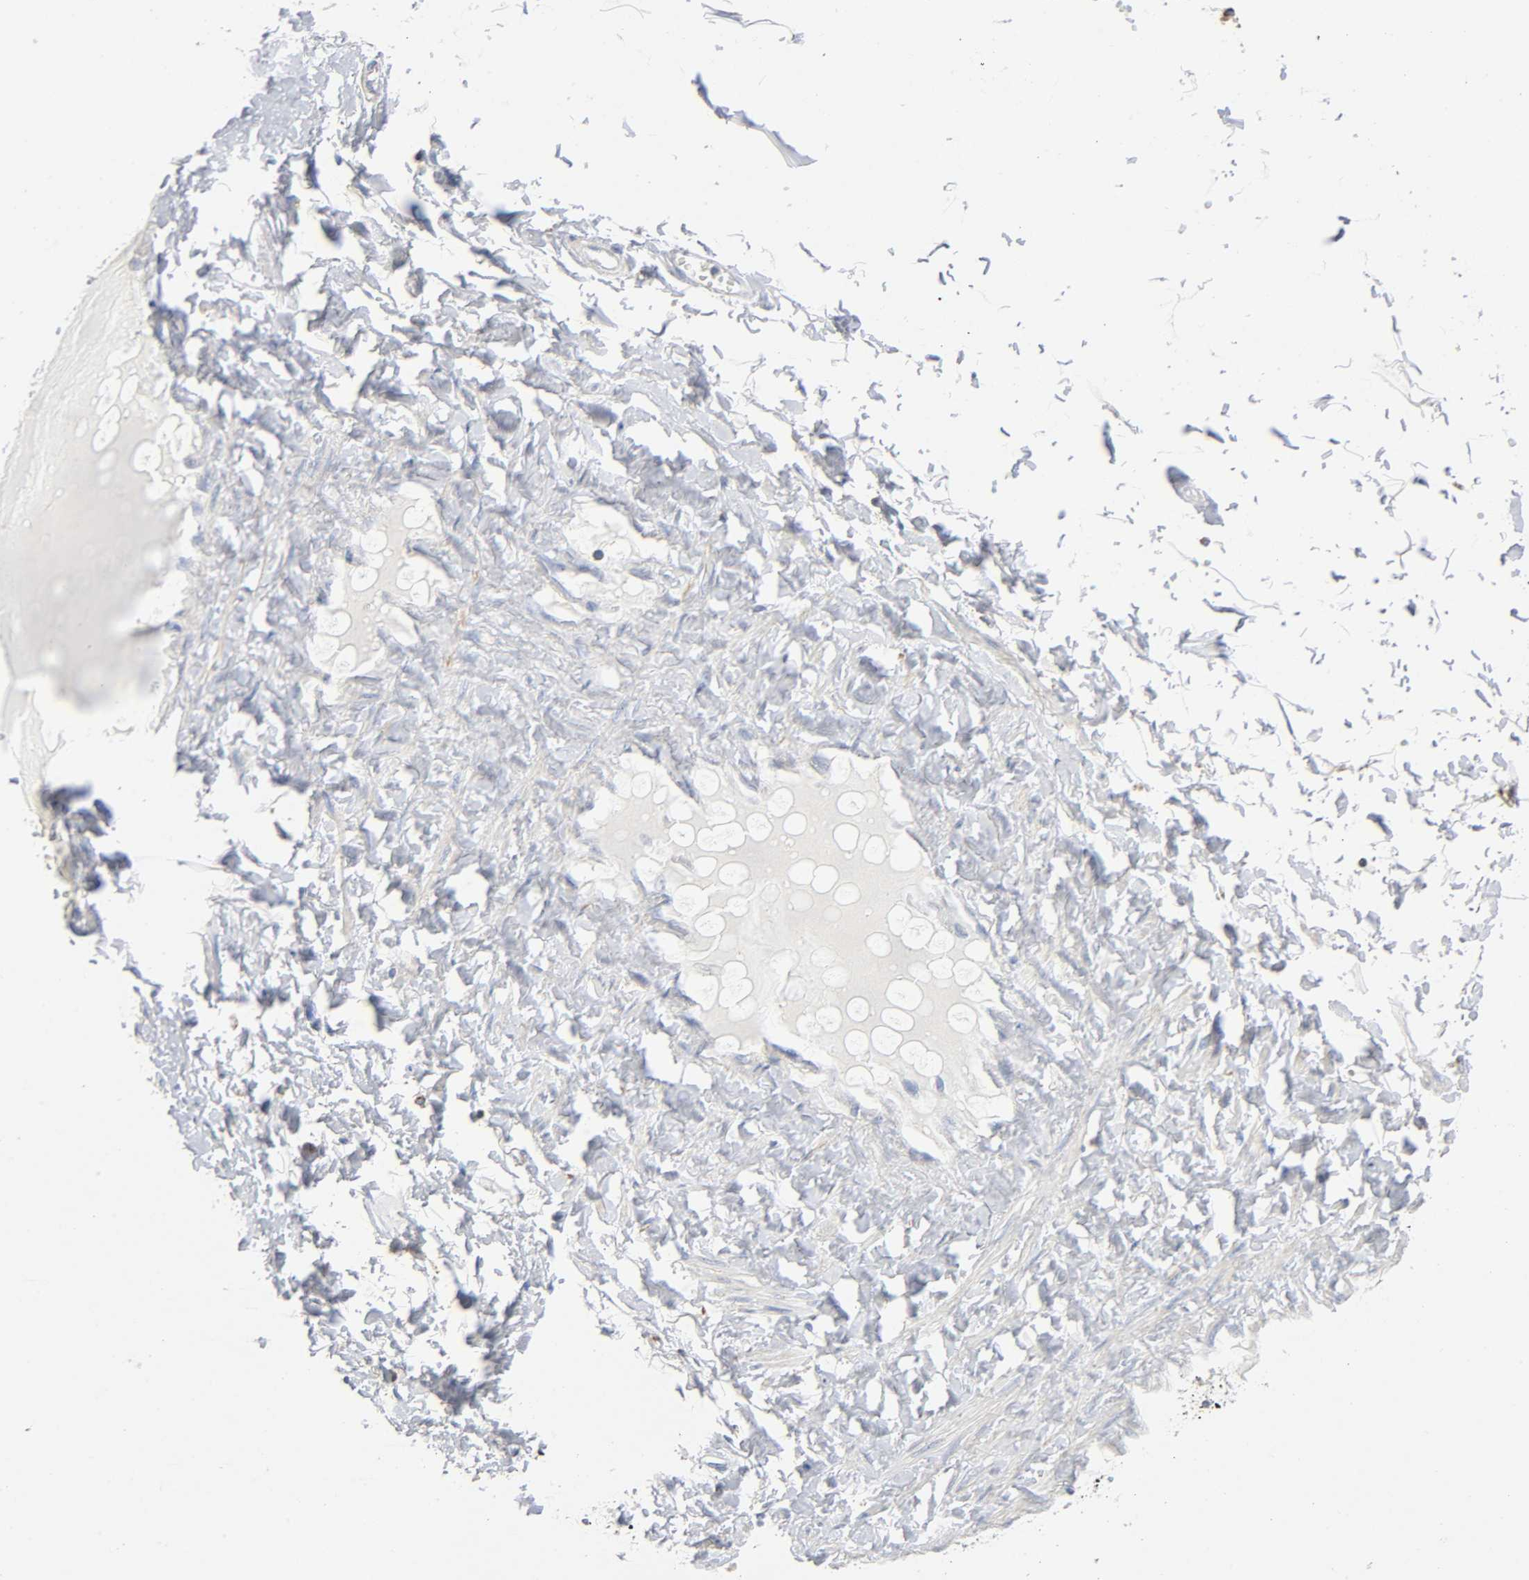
{"staining": {"intensity": "negative", "quantity": "none", "location": "none"}, "tissue": "adipose tissue", "cell_type": "Adipocytes", "image_type": "normal", "snomed": [{"axis": "morphology", "description": "Normal tissue, NOS"}, {"axis": "morphology", "description": "Inflammation, NOS"}, {"axis": "topography", "description": "Vascular tissue"}, {"axis": "topography", "description": "Salivary gland"}], "caption": "The photomicrograph exhibits no staining of adipocytes in normal adipose tissue.", "gene": "BAK1", "patient": {"sex": "female", "age": 75}}